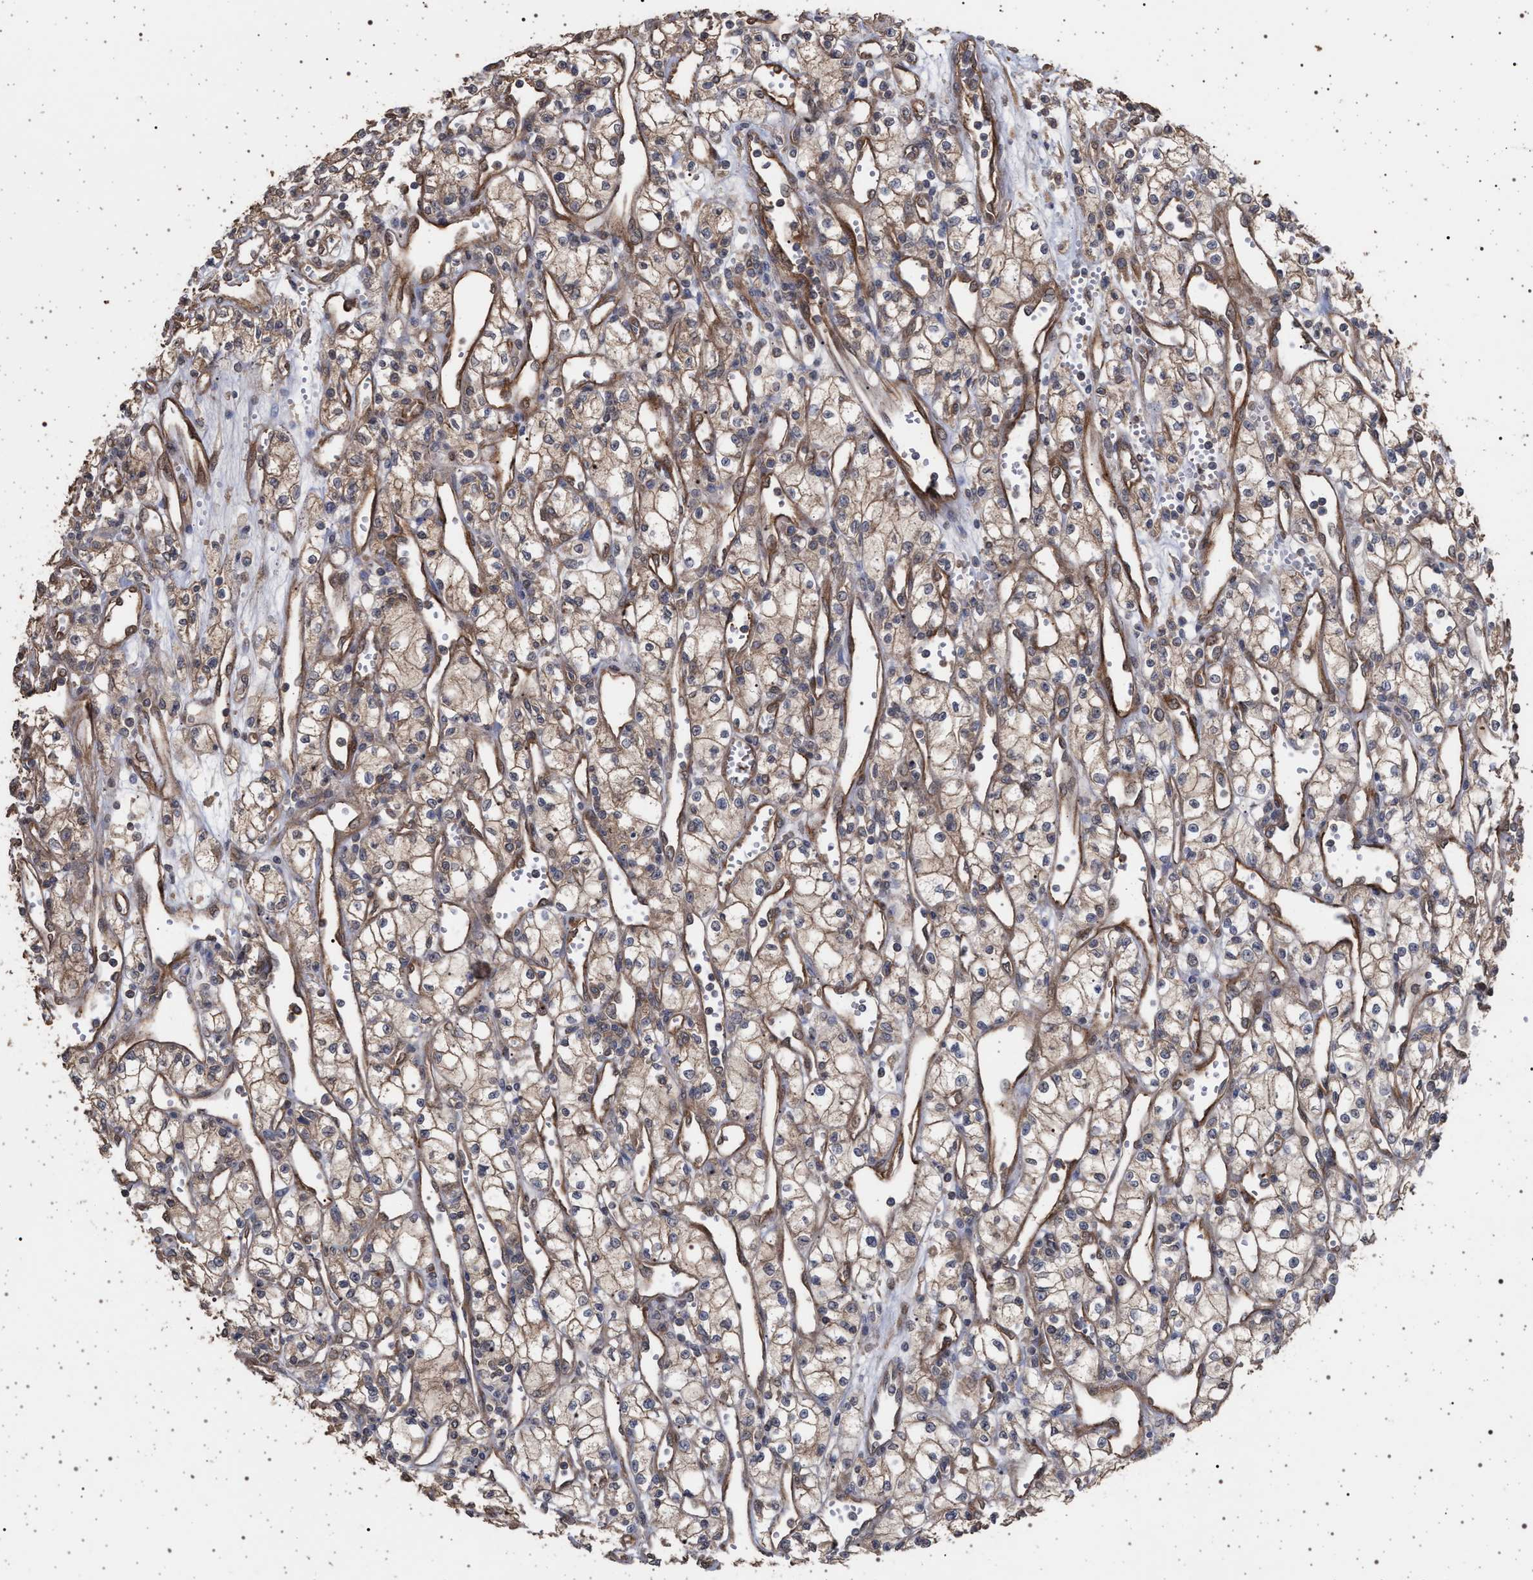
{"staining": {"intensity": "moderate", "quantity": ">75%", "location": "cytoplasmic/membranous"}, "tissue": "renal cancer", "cell_type": "Tumor cells", "image_type": "cancer", "snomed": [{"axis": "morphology", "description": "Adenocarcinoma, NOS"}, {"axis": "topography", "description": "Kidney"}], "caption": "This is an image of immunohistochemistry staining of renal adenocarcinoma, which shows moderate positivity in the cytoplasmic/membranous of tumor cells.", "gene": "IFT20", "patient": {"sex": "male", "age": 59}}